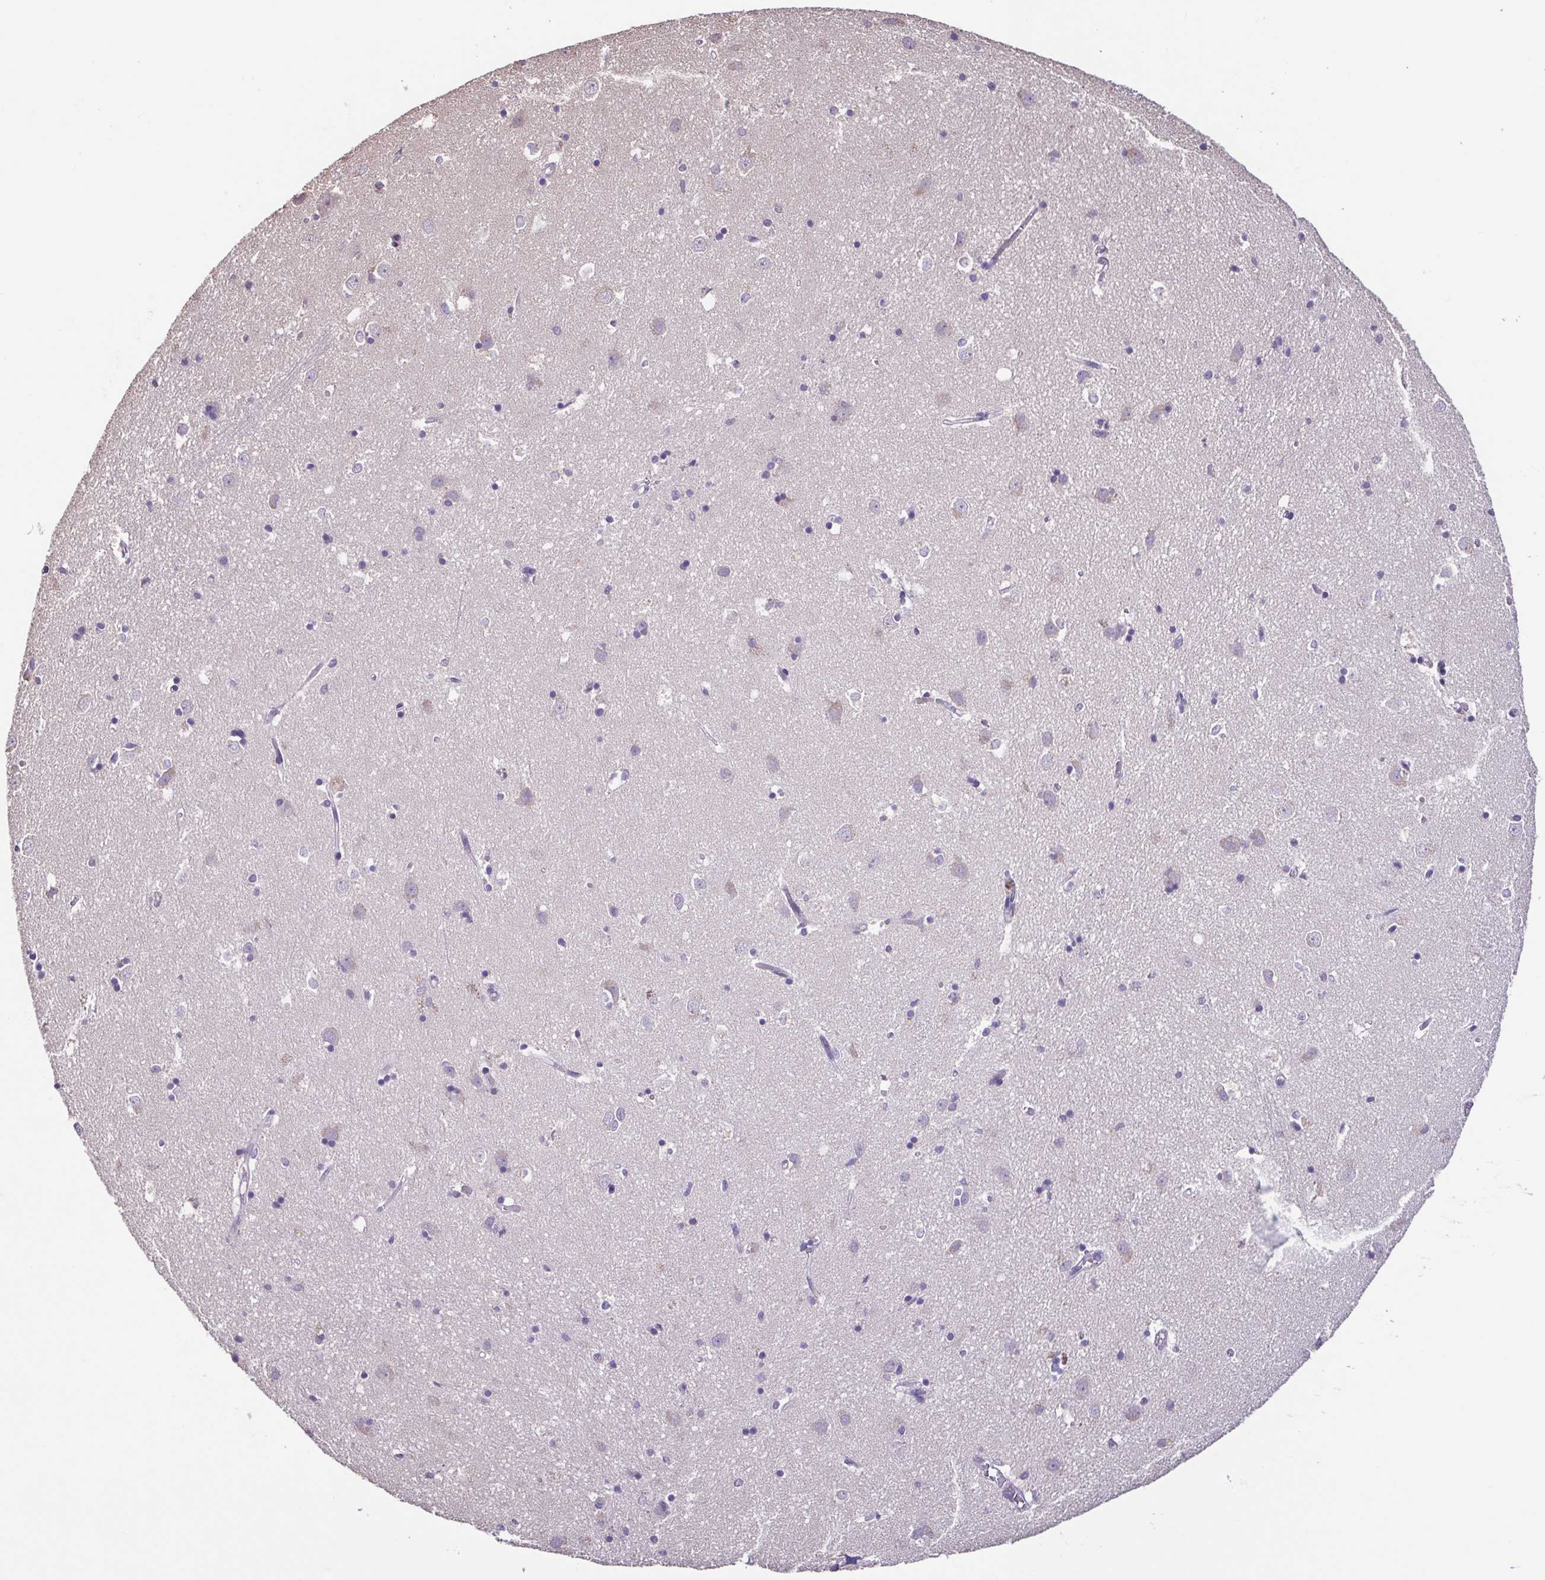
{"staining": {"intensity": "negative", "quantity": "none", "location": "none"}, "tissue": "caudate", "cell_type": "Glial cells", "image_type": "normal", "snomed": [{"axis": "morphology", "description": "Normal tissue, NOS"}, {"axis": "topography", "description": "Lateral ventricle wall"}], "caption": "This is a histopathology image of IHC staining of benign caudate, which shows no expression in glial cells.", "gene": "ACTRT2", "patient": {"sex": "male", "age": 54}}